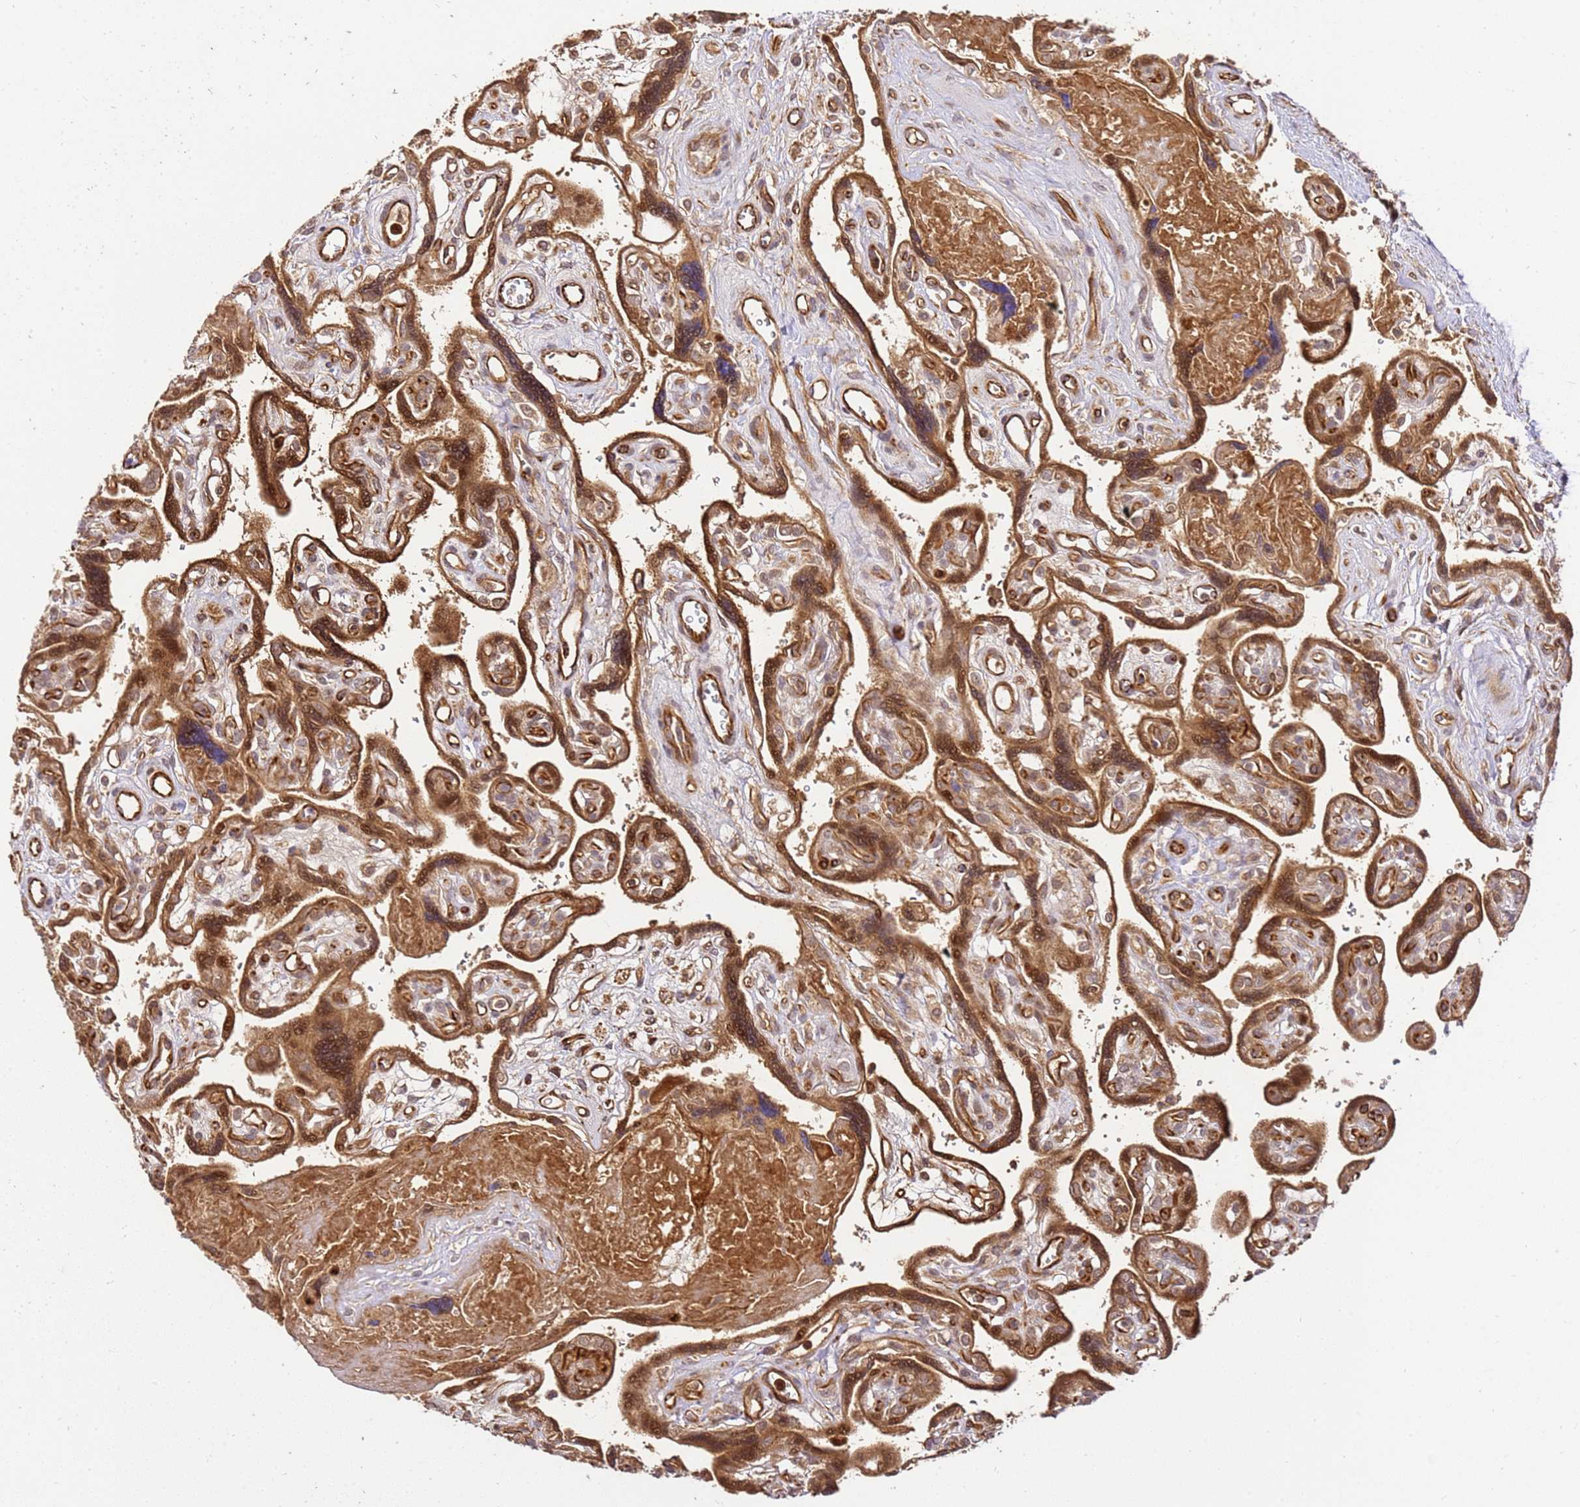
{"staining": {"intensity": "moderate", "quantity": ">75%", "location": "cytoplasmic/membranous,nuclear"}, "tissue": "placenta", "cell_type": "Decidual cells", "image_type": "normal", "snomed": [{"axis": "morphology", "description": "Normal tissue, NOS"}, {"axis": "topography", "description": "Placenta"}], "caption": "Immunohistochemical staining of unremarkable human placenta displays moderate cytoplasmic/membranous,nuclear protein positivity in approximately >75% of decidual cells. (Stains: DAB in brown, nuclei in blue, Microscopy: brightfield microscopy at high magnification).", "gene": "KATNAL2", "patient": {"sex": "female", "age": 39}}